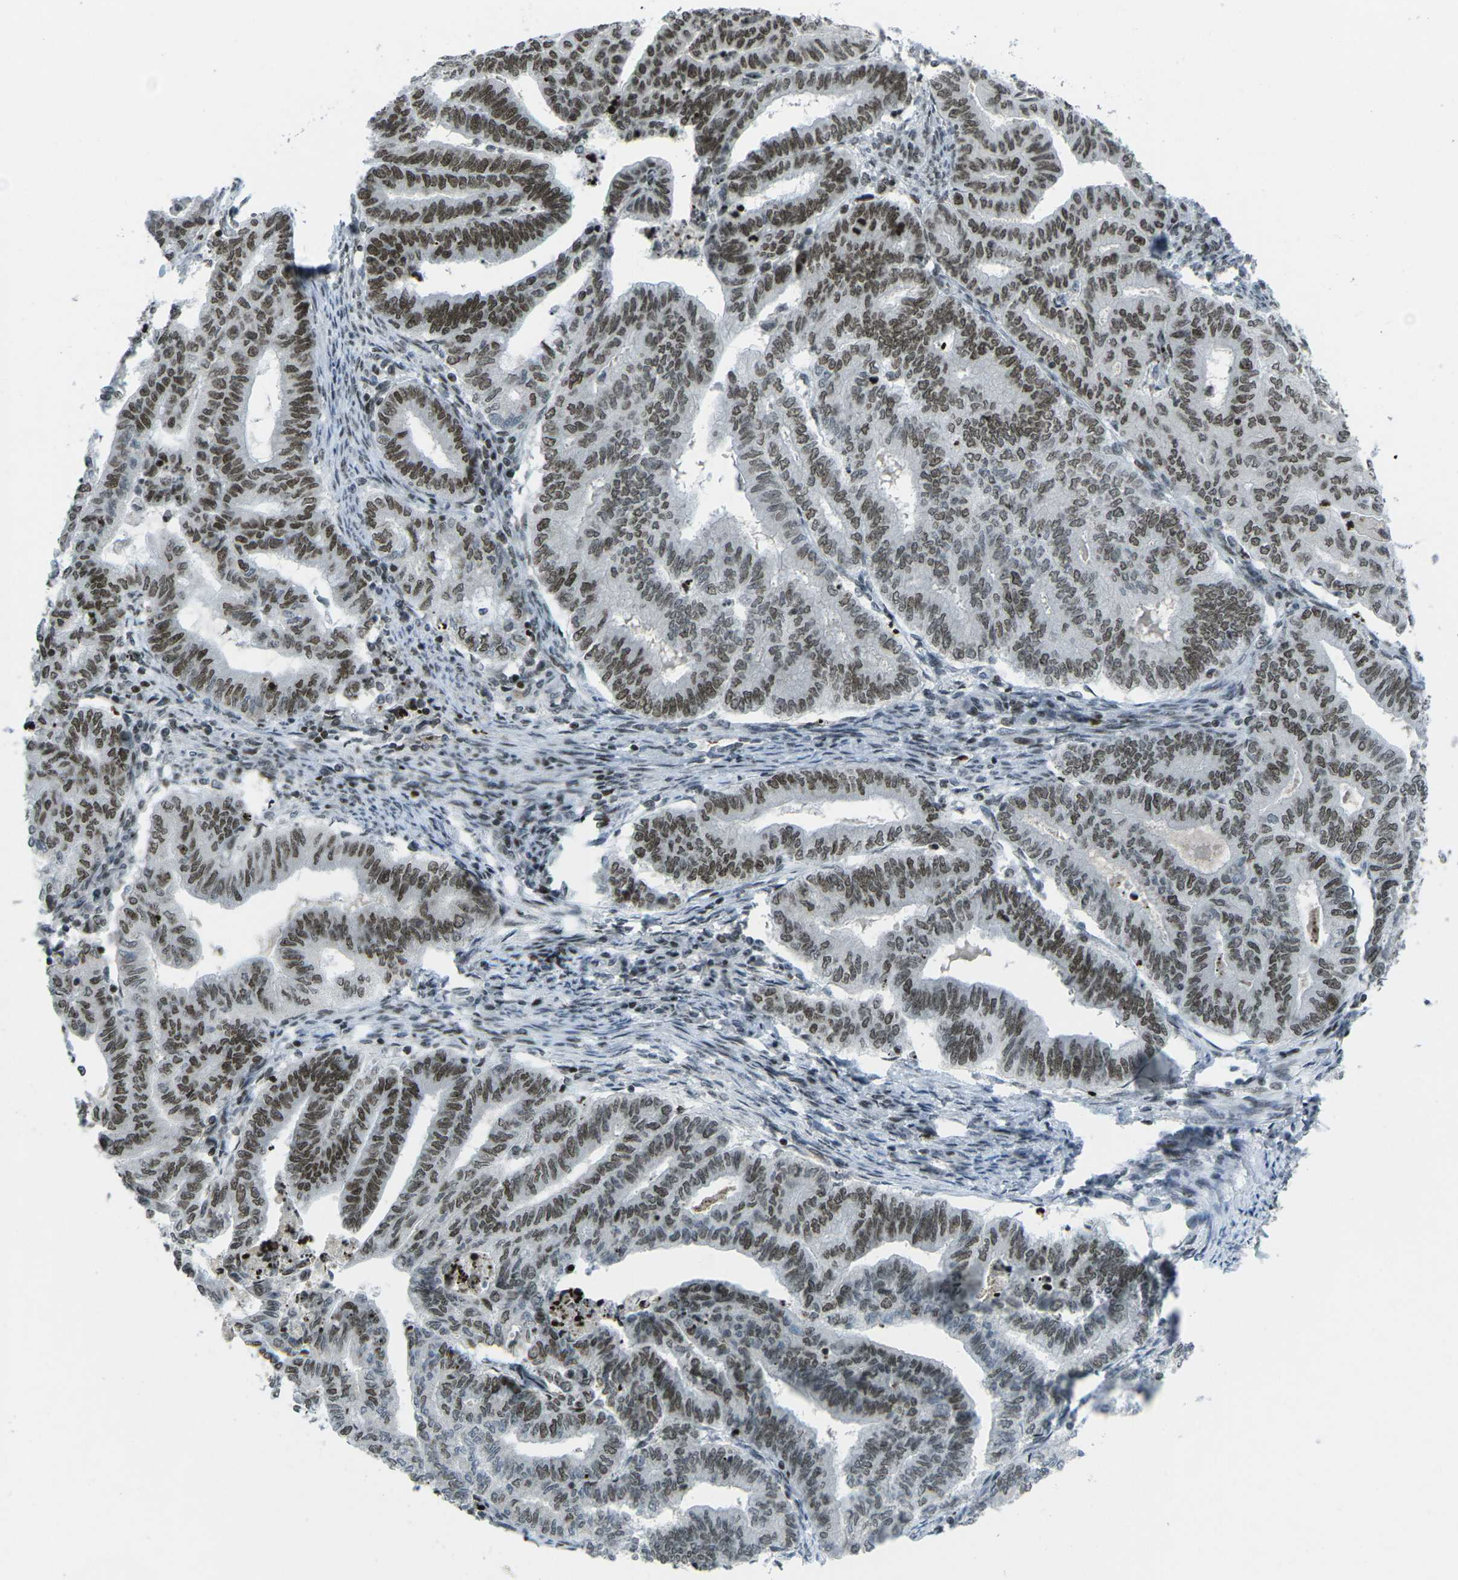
{"staining": {"intensity": "moderate", "quantity": ">75%", "location": "nuclear"}, "tissue": "endometrial cancer", "cell_type": "Tumor cells", "image_type": "cancer", "snomed": [{"axis": "morphology", "description": "Adenocarcinoma, NOS"}, {"axis": "topography", "description": "Endometrium"}], "caption": "This is a histology image of immunohistochemistry (IHC) staining of endometrial cancer (adenocarcinoma), which shows moderate positivity in the nuclear of tumor cells.", "gene": "EME1", "patient": {"sex": "female", "age": 79}}